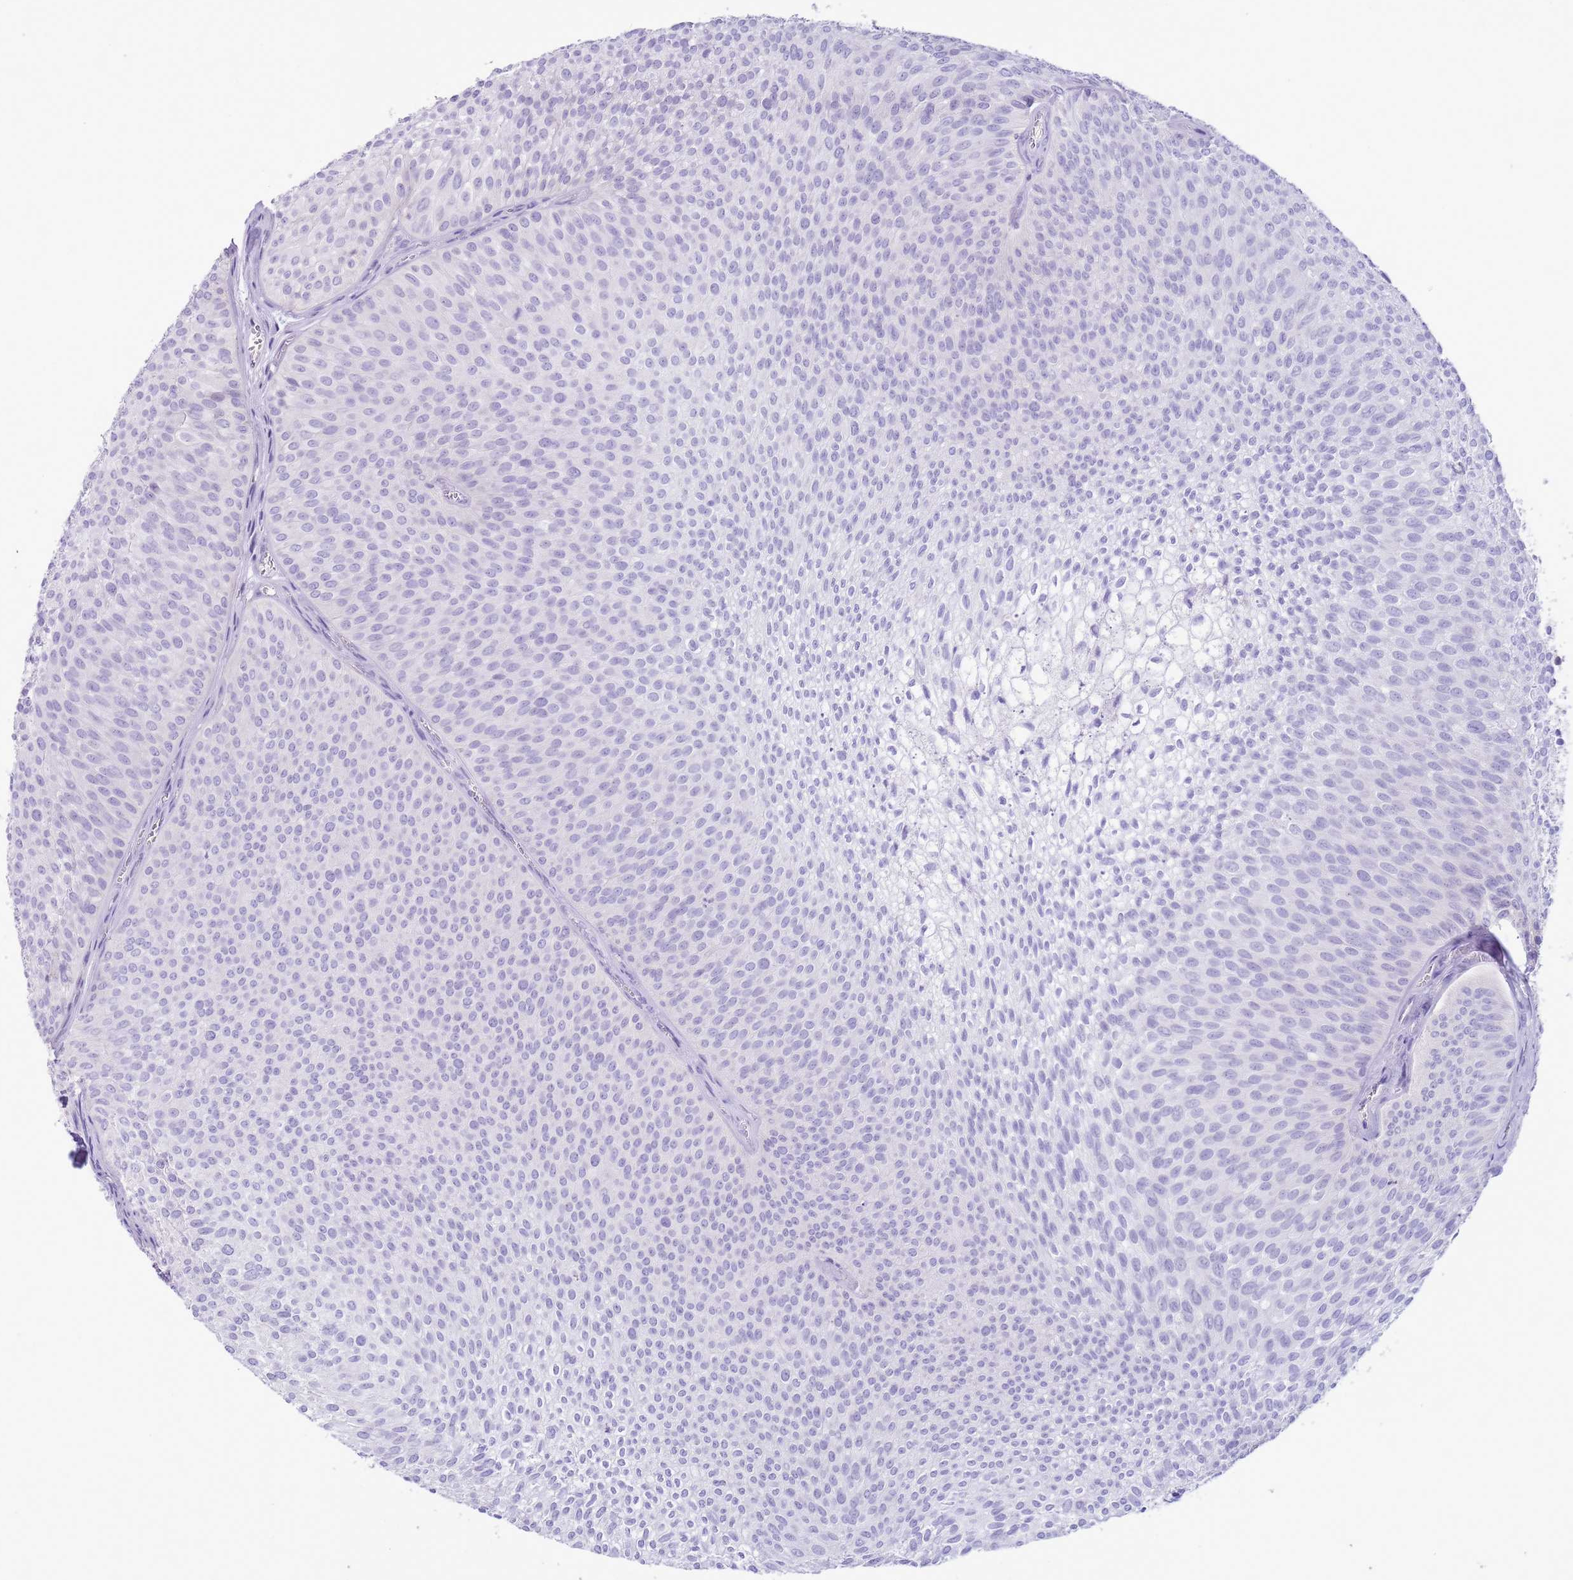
{"staining": {"intensity": "negative", "quantity": "none", "location": "none"}, "tissue": "urothelial cancer", "cell_type": "Tumor cells", "image_type": "cancer", "snomed": [{"axis": "morphology", "description": "Urothelial carcinoma, Low grade"}, {"axis": "topography", "description": "Urinary bladder"}], "caption": "Immunohistochemistry image of low-grade urothelial carcinoma stained for a protein (brown), which demonstrates no staining in tumor cells.", "gene": "ZNF697", "patient": {"sex": "male", "age": 91}}